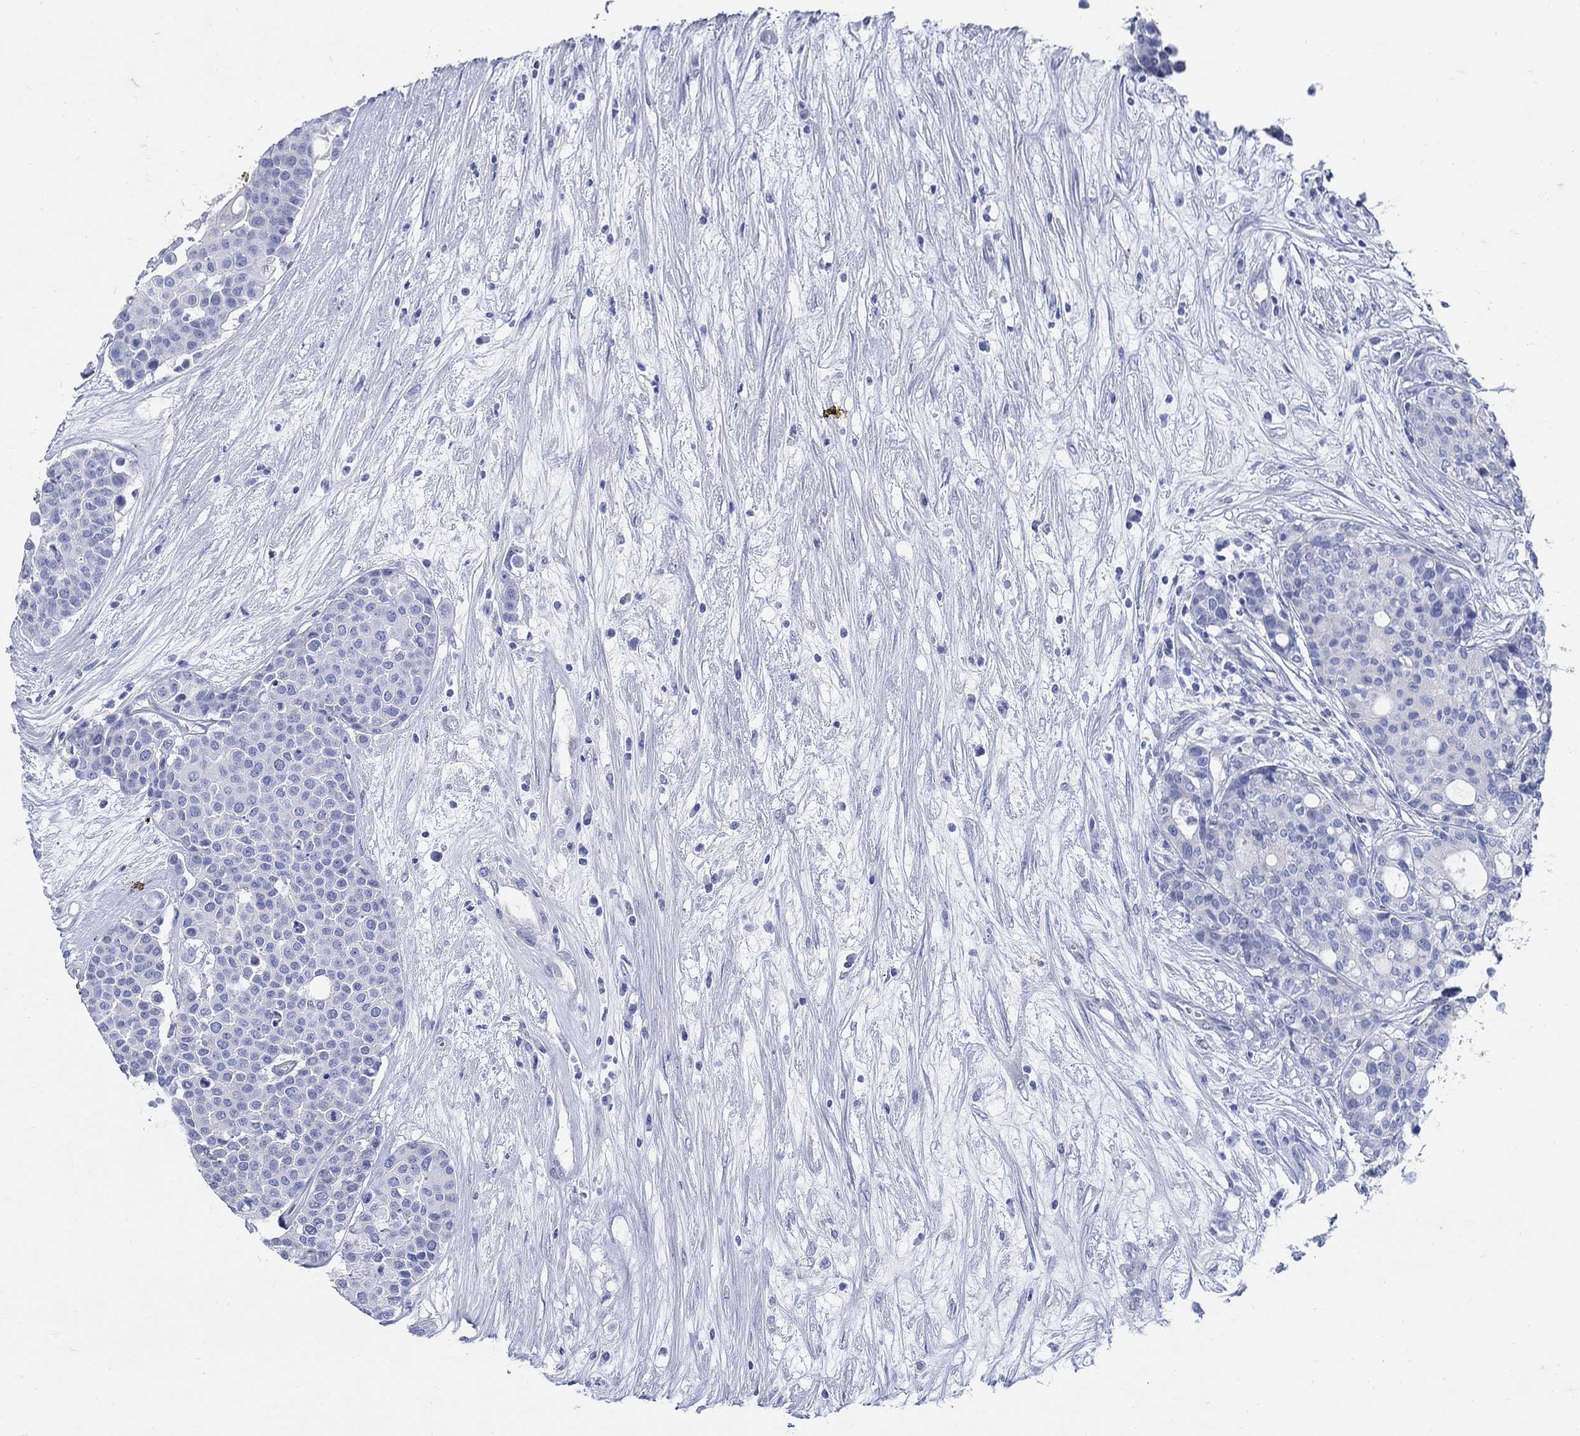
{"staining": {"intensity": "negative", "quantity": "none", "location": "none"}, "tissue": "carcinoid", "cell_type": "Tumor cells", "image_type": "cancer", "snomed": [{"axis": "morphology", "description": "Carcinoid, malignant, NOS"}, {"axis": "topography", "description": "Colon"}], "caption": "High magnification brightfield microscopy of carcinoid (malignant) stained with DAB (brown) and counterstained with hematoxylin (blue): tumor cells show no significant staining.", "gene": "ZDHHC14", "patient": {"sex": "male", "age": 81}}